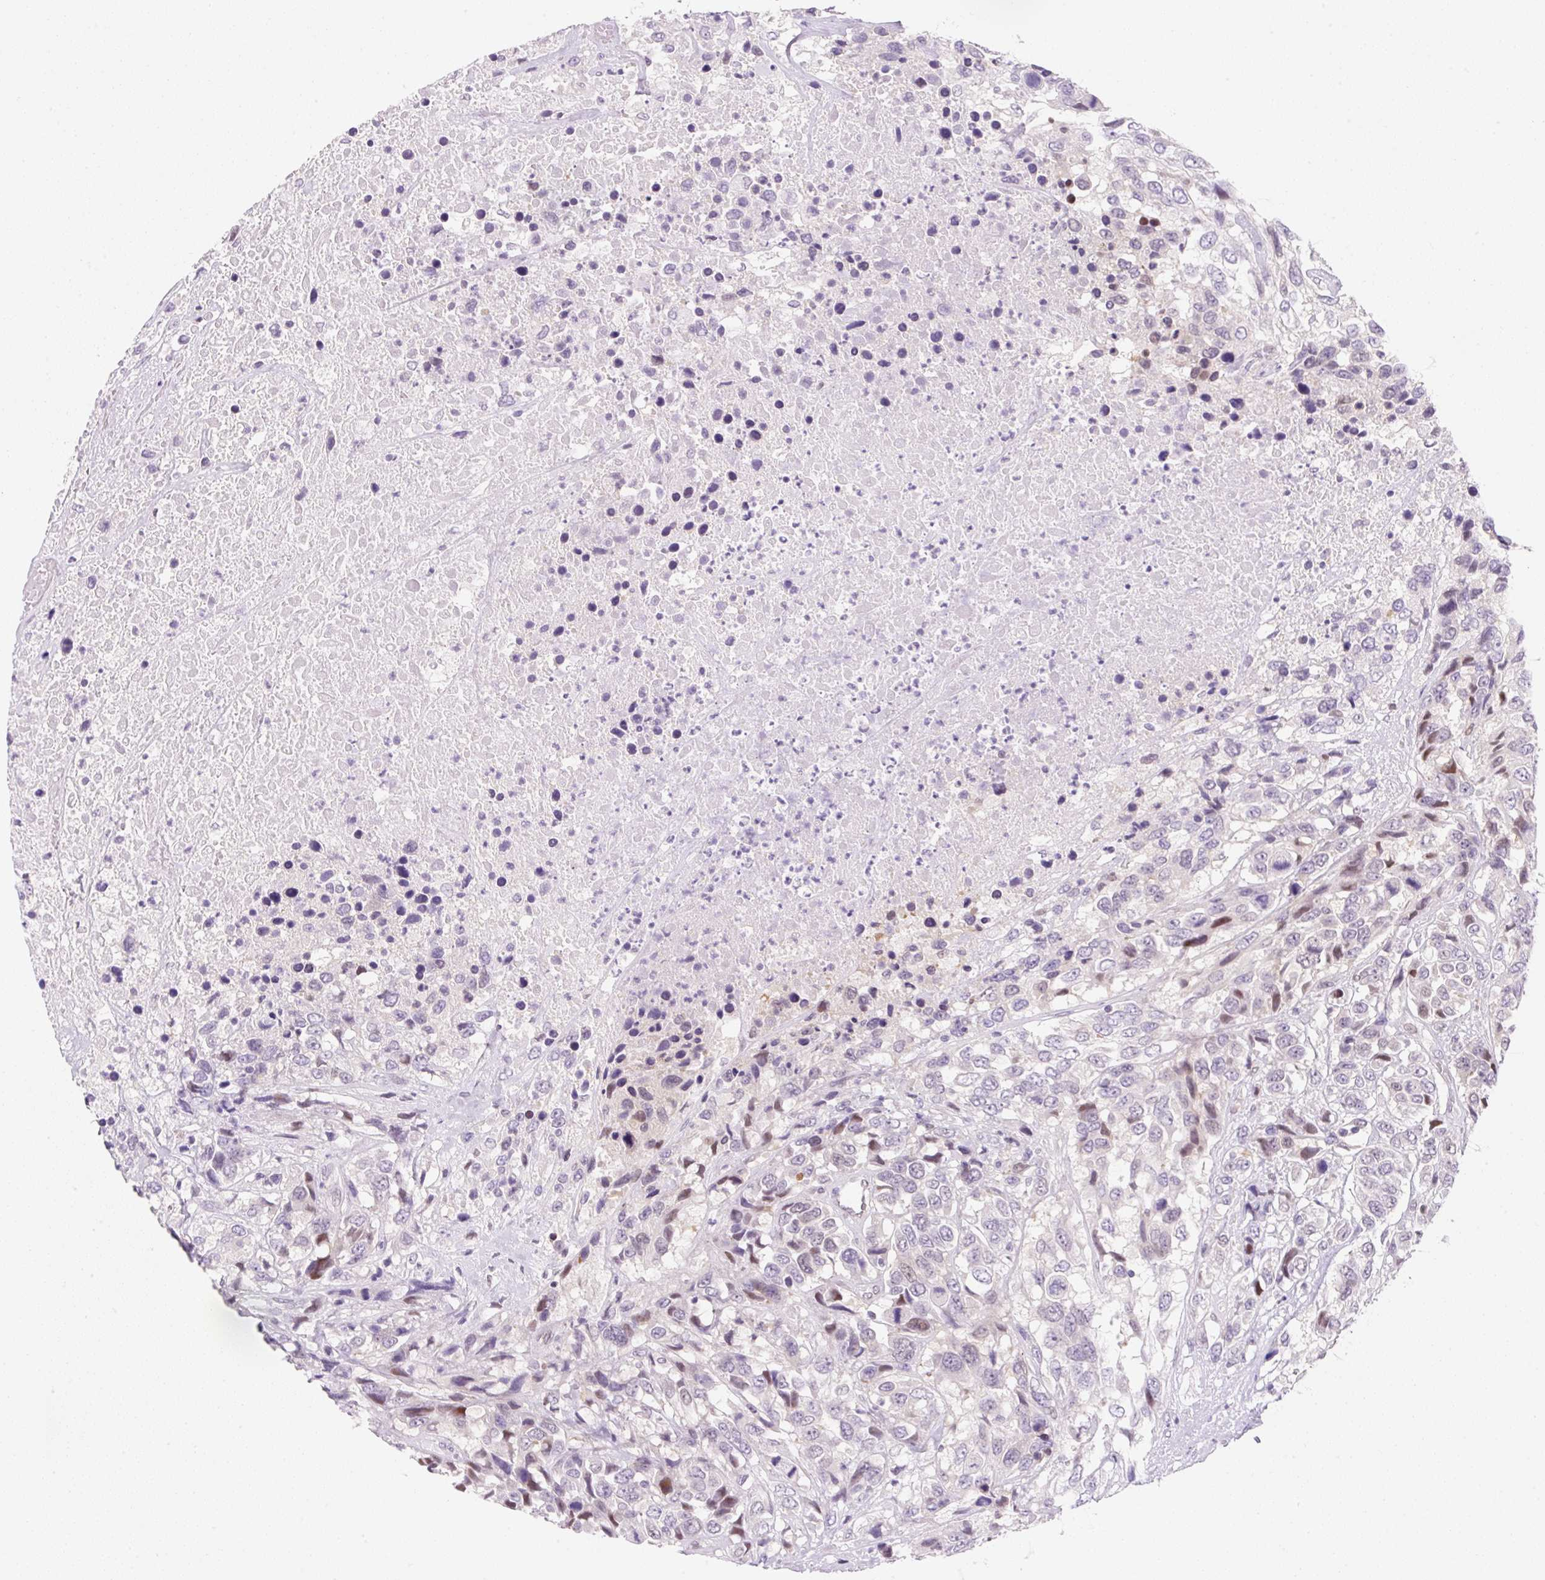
{"staining": {"intensity": "weak", "quantity": "<25%", "location": "nuclear"}, "tissue": "urothelial cancer", "cell_type": "Tumor cells", "image_type": "cancer", "snomed": [{"axis": "morphology", "description": "Urothelial carcinoma, High grade"}, {"axis": "topography", "description": "Urinary bladder"}], "caption": "Immunohistochemistry histopathology image of human urothelial cancer stained for a protein (brown), which shows no expression in tumor cells.", "gene": "SYNE3", "patient": {"sex": "female", "age": 70}}